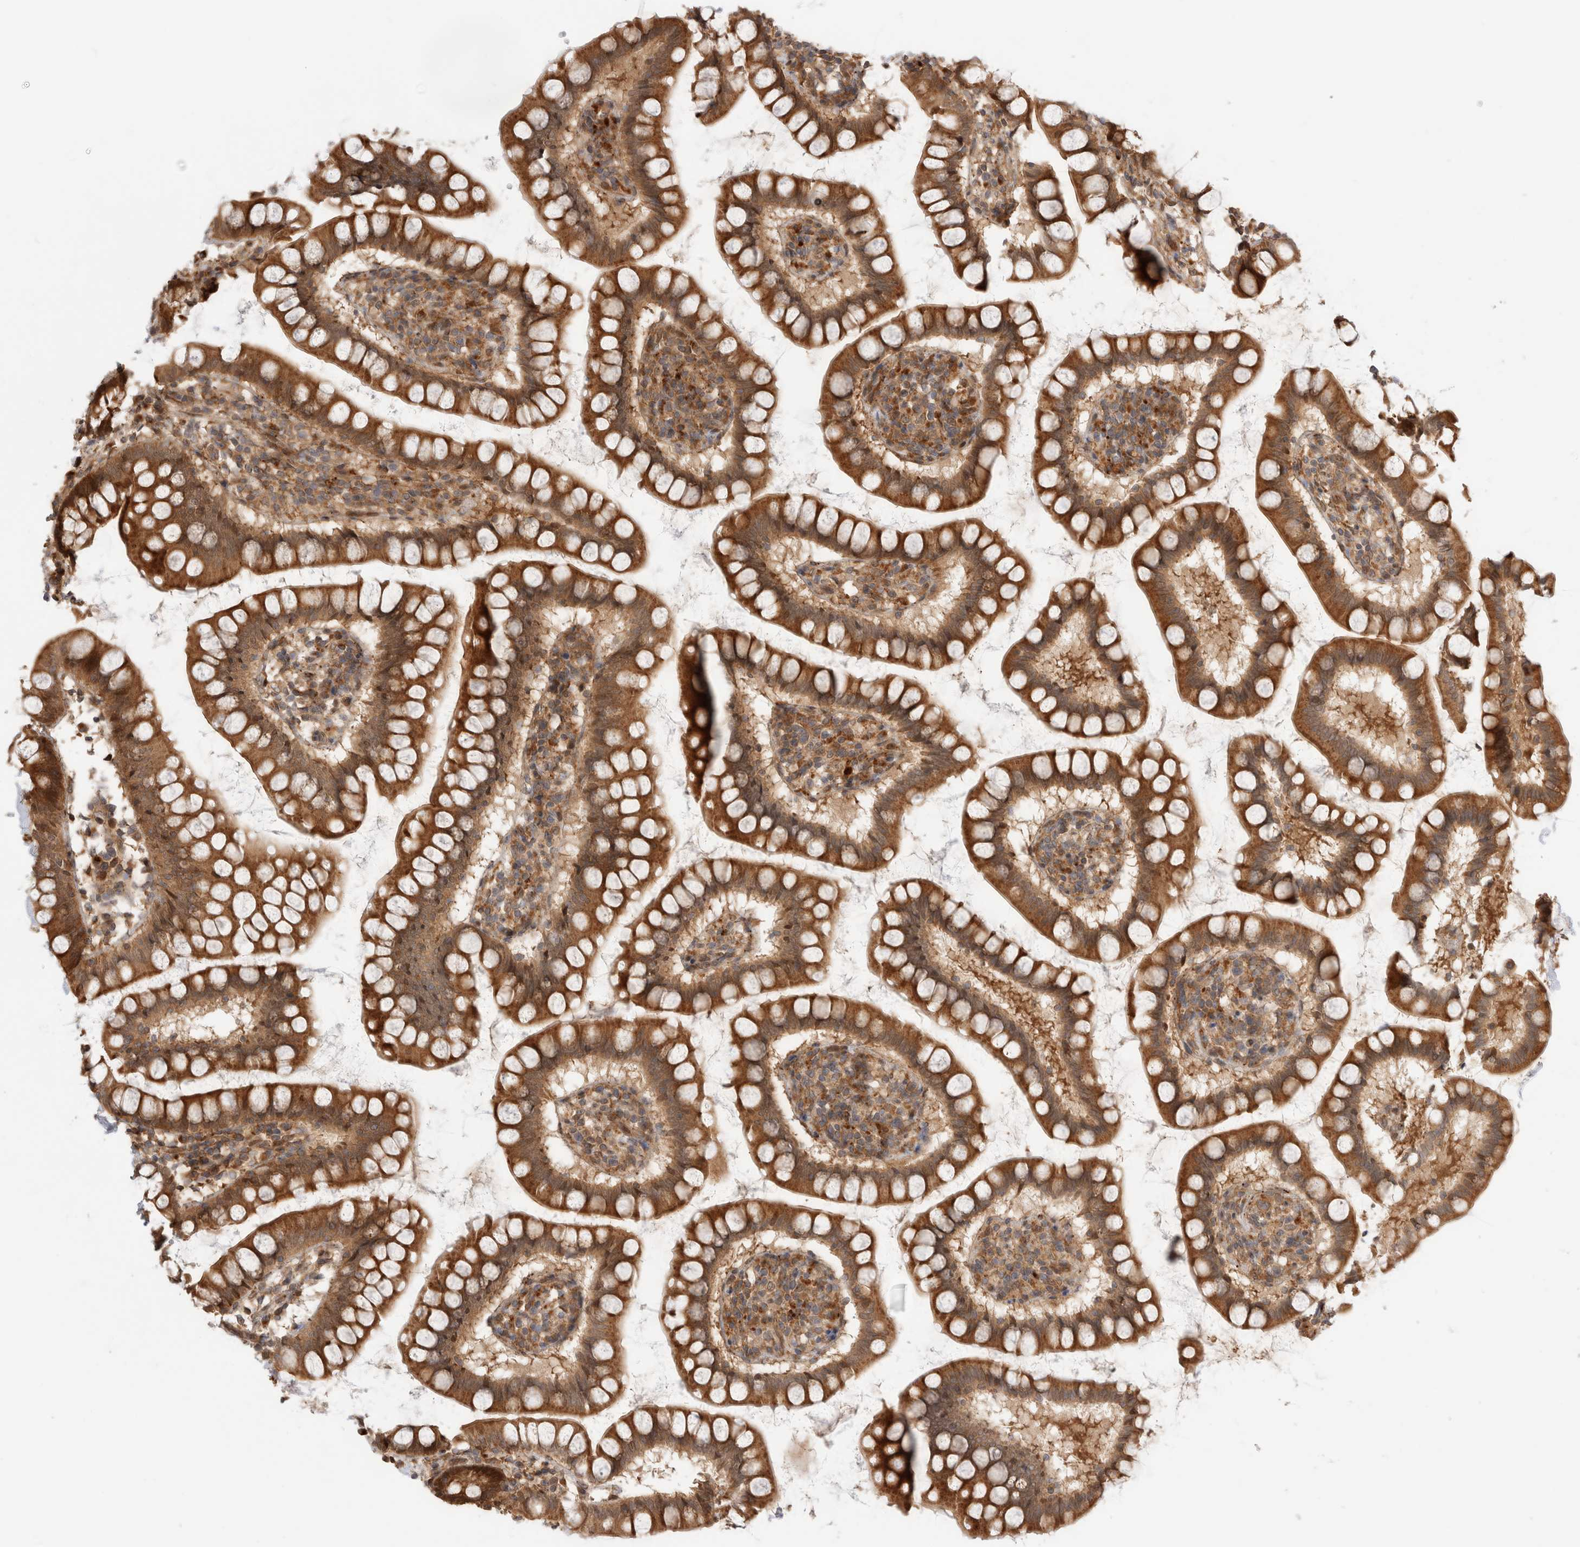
{"staining": {"intensity": "strong", "quantity": ">75%", "location": "cytoplasmic/membranous"}, "tissue": "small intestine", "cell_type": "Glandular cells", "image_type": "normal", "snomed": [{"axis": "morphology", "description": "Normal tissue, NOS"}, {"axis": "topography", "description": "Small intestine"}], "caption": "Unremarkable small intestine demonstrates strong cytoplasmic/membranous expression in about >75% of glandular cells, visualized by immunohistochemistry.", "gene": "ACTL9", "patient": {"sex": "female", "age": 84}}